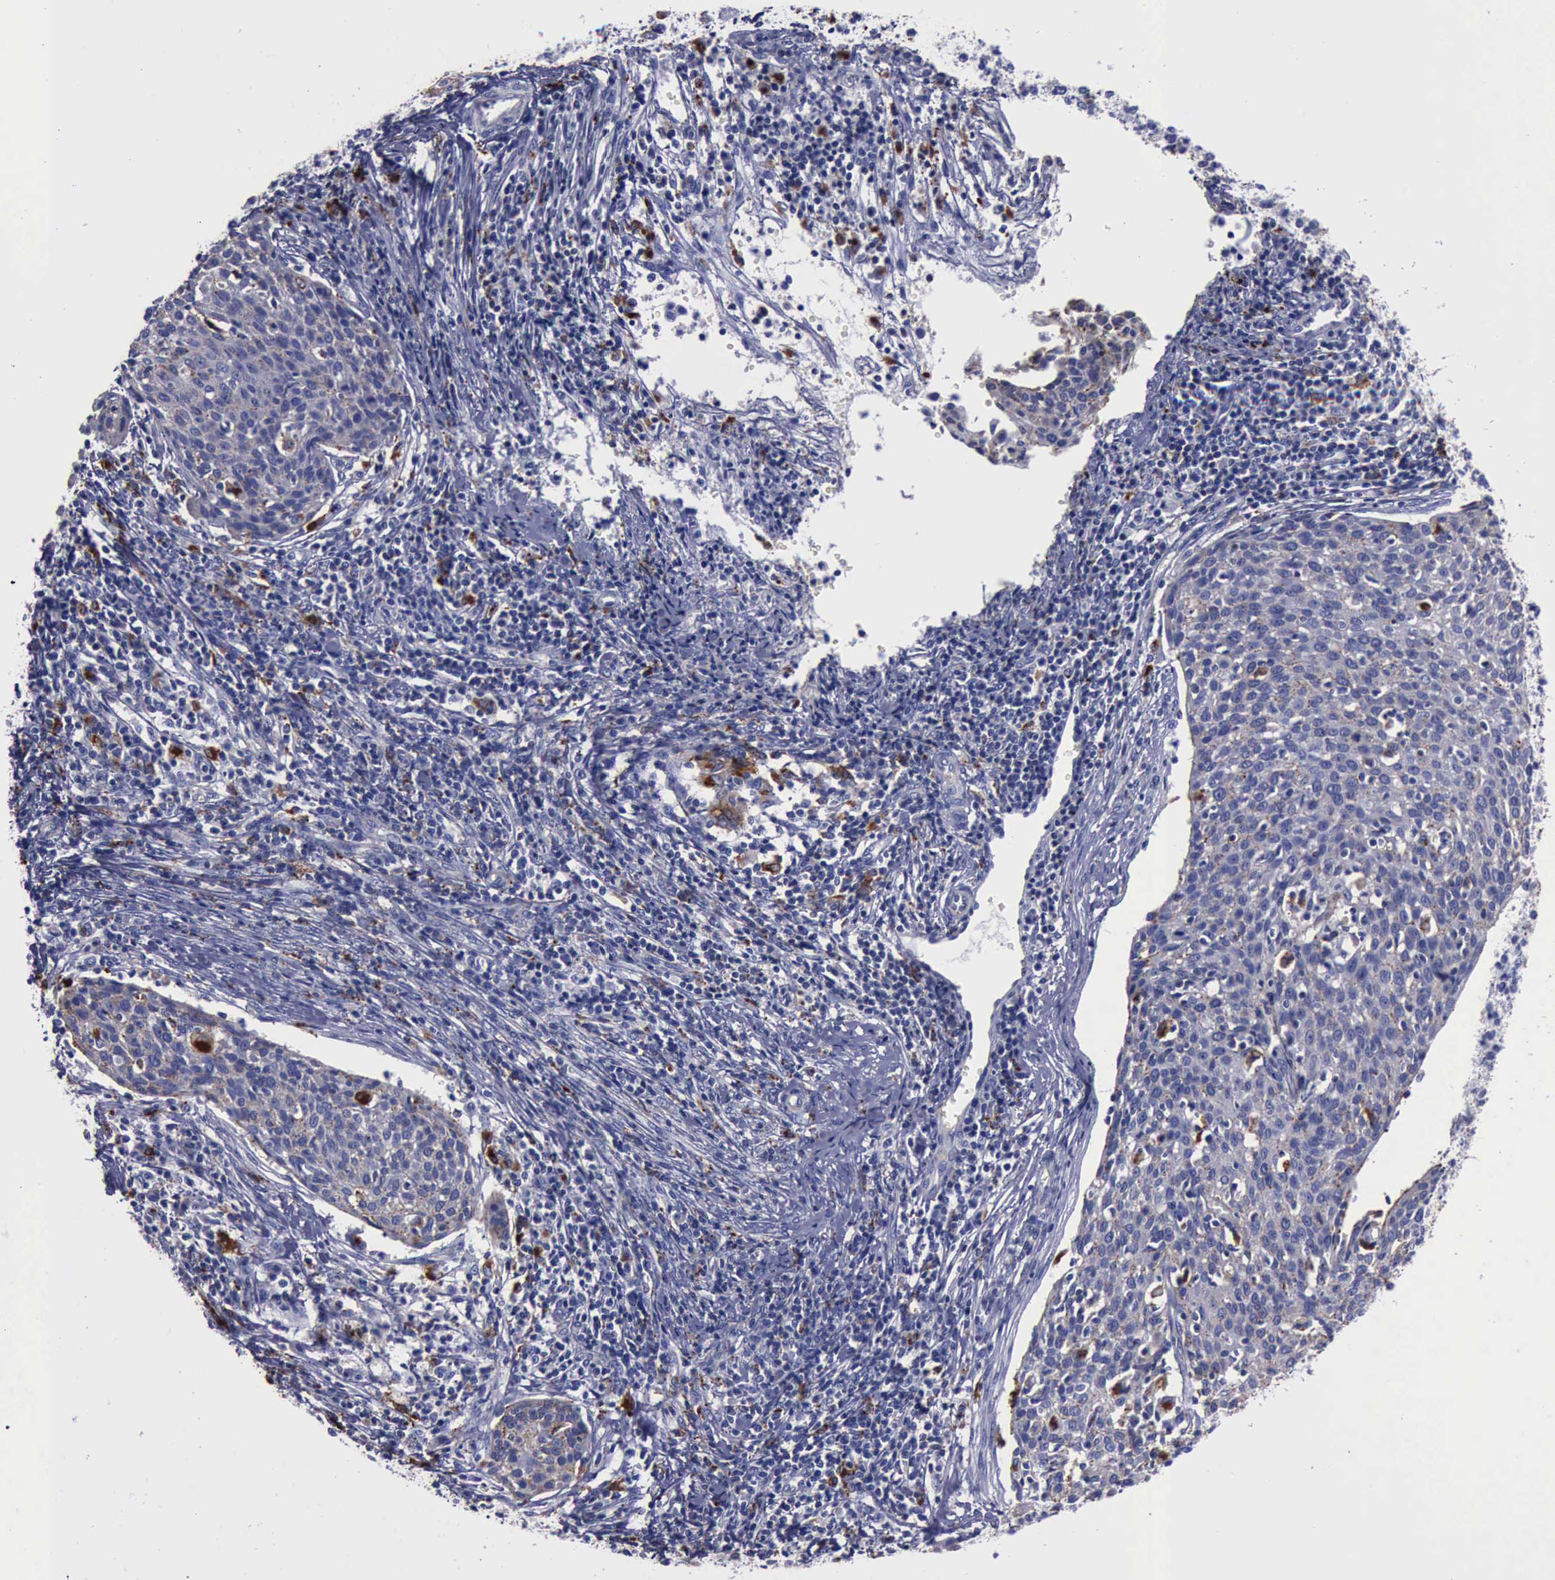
{"staining": {"intensity": "weak", "quantity": "25%-75%", "location": "cytoplasmic/membranous,nuclear"}, "tissue": "cervical cancer", "cell_type": "Tumor cells", "image_type": "cancer", "snomed": [{"axis": "morphology", "description": "Squamous cell carcinoma, NOS"}, {"axis": "topography", "description": "Cervix"}], "caption": "A low amount of weak cytoplasmic/membranous and nuclear positivity is identified in approximately 25%-75% of tumor cells in cervical cancer tissue.", "gene": "CTSD", "patient": {"sex": "female", "age": 38}}